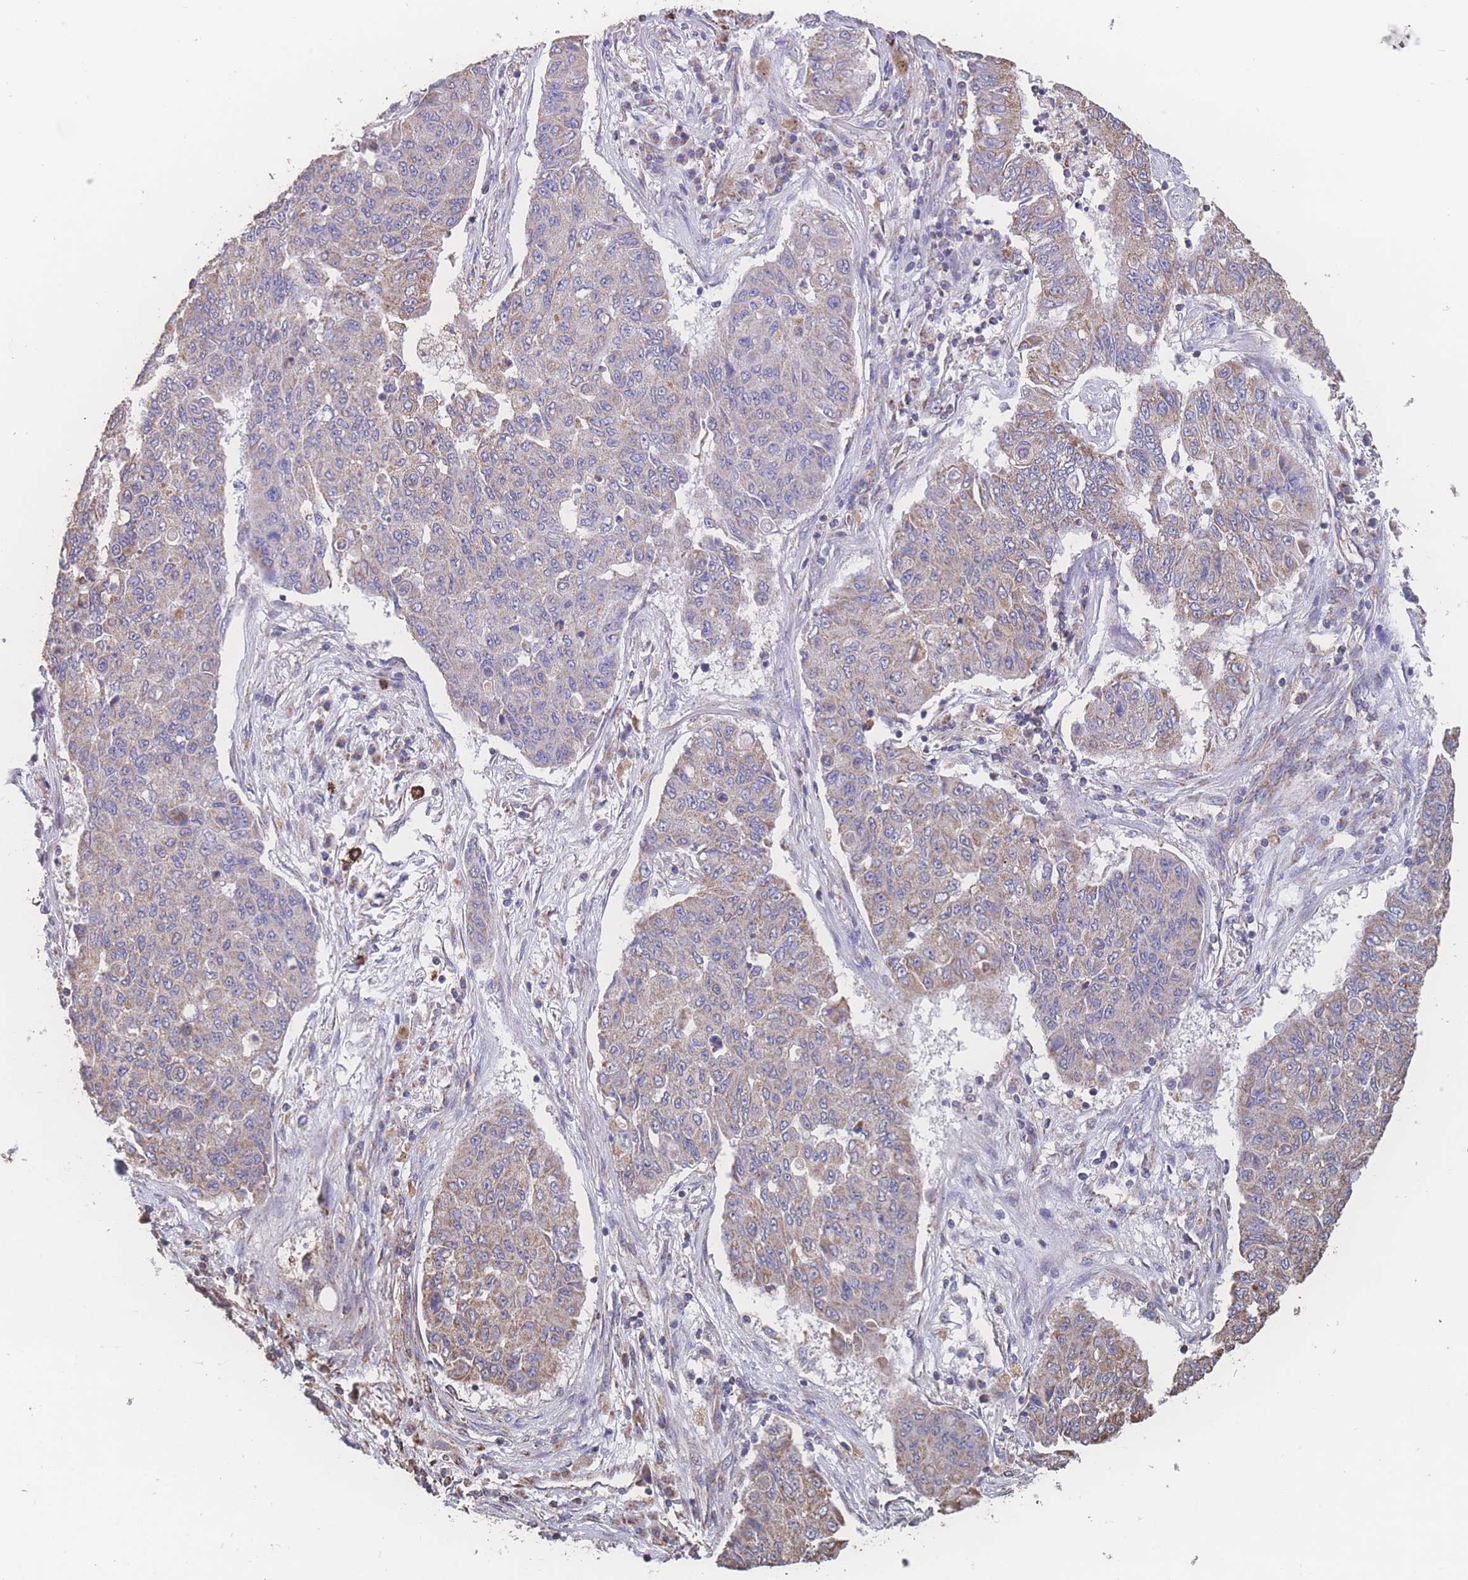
{"staining": {"intensity": "moderate", "quantity": "<25%", "location": "cytoplasmic/membranous"}, "tissue": "lung cancer", "cell_type": "Tumor cells", "image_type": "cancer", "snomed": [{"axis": "morphology", "description": "Squamous cell carcinoma, NOS"}, {"axis": "topography", "description": "Lung"}], "caption": "Immunohistochemical staining of human lung cancer shows moderate cytoplasmic/membranous protein expression in approximately <25% of tumor cells. Using DAB (brown) and hematoxylin (blue) stains, captured at high magnification using brightfield microscopy.", "gene": "SGSM3", "patient": {"sex": "male", "age": 74}}